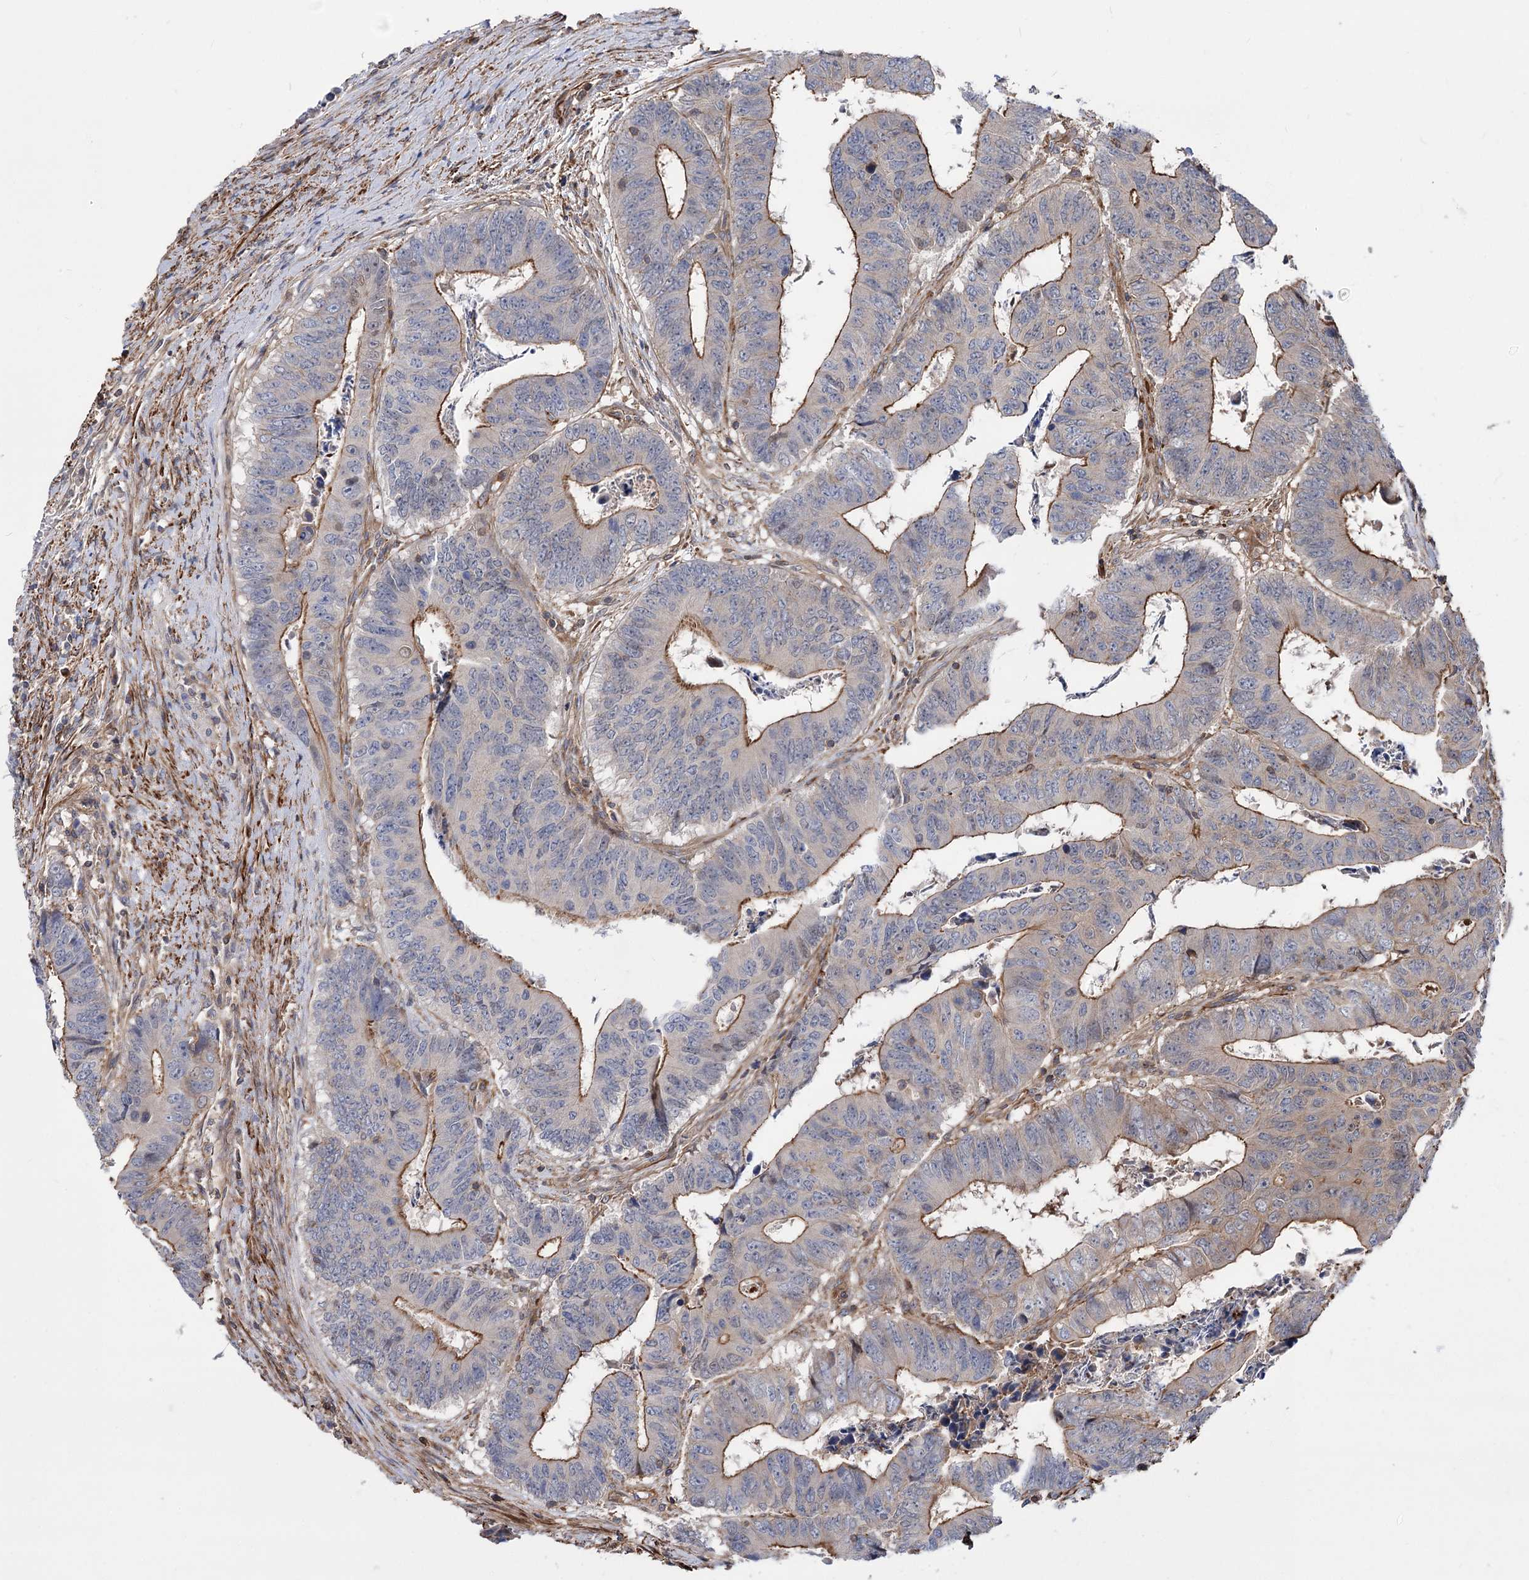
{"staining": {"intensity": "moderate", "quantity": ">75%", "location": "cytoplasmic/membranous"}, "tissue": "colorectal cancer", "cell_type": "Tumor cells", "image_type": "cancer", "snomed": [{"axis": "morphology", "description": "Adenocarcinoma, NOS"}, {"axis": "topography", "description": "Rectum"}], "caption": "Protein staining of colorectal adenocarcinoma tissue demonstrates moderate cytoplasmic/membranous expression in approximately >75% of tumor cells.", "gene": "DPP3", "patient": {"sex": "male", "age": 84}}